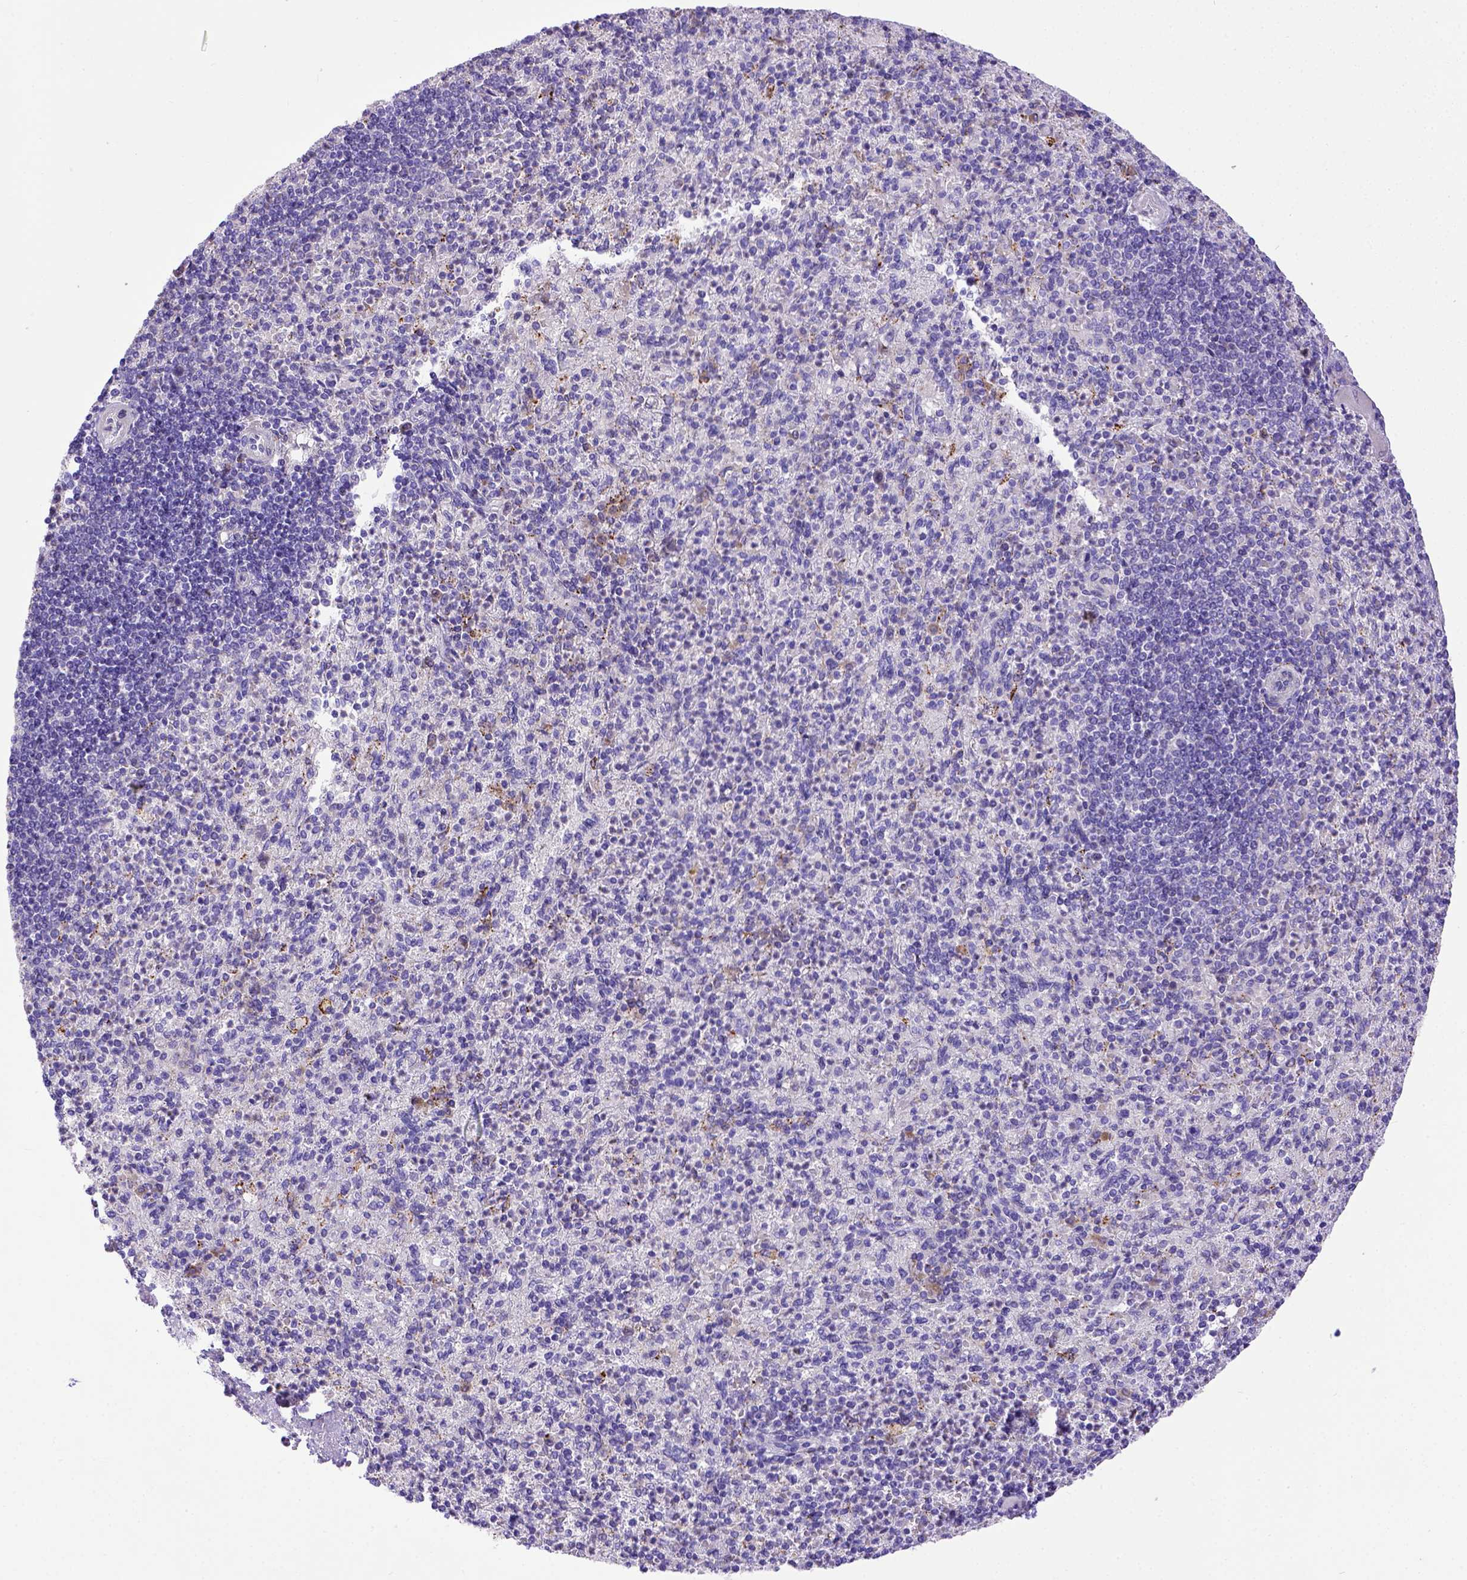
{"staining": {"intensity": "moderate", "quantity": "<25%", "location": "cytoplasmic/membranous"}, "tissue": "spleen", "cell_type": "Cells in red pulp", "image_type": "normal", "snomed": [{"axis": "morphology", "description": "Normal tissue, NOS"}, {"axis": "topography", "description": "Spleen"}], "caption": "Cells in red pulp show low levels of moderate cytoplasmic/membranous positivity in about <25% of cells in normal human spleen. (Stains: DAB (3,3'-diaminobenzidine) in brown, nuclei in blue, Microscopy: brightfield microscopy at high magnification).", "gene": "CFAP300", "patient": {"sex": "female", "age": 74}}